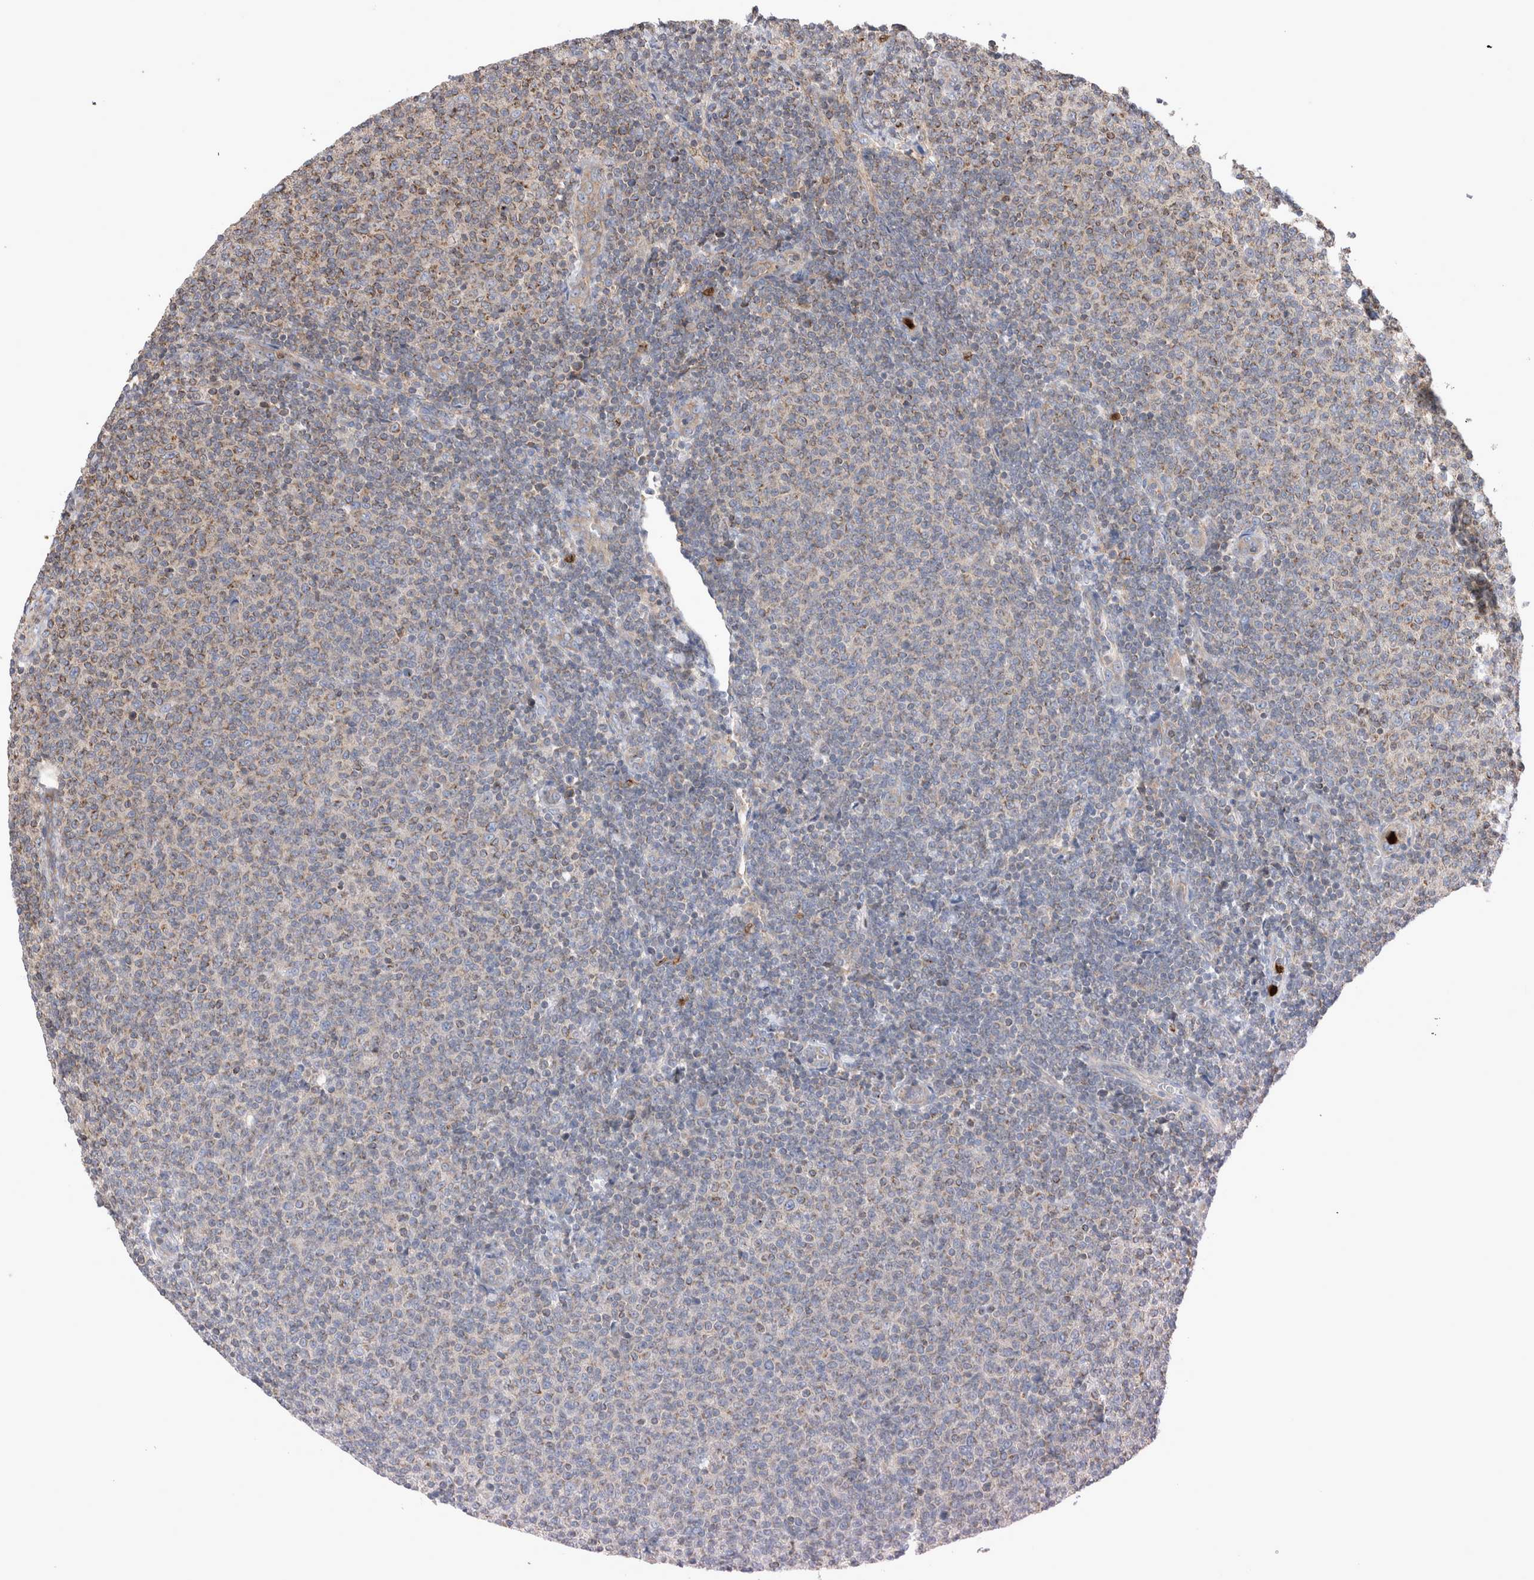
{"staining": {"intensity": "weak", "quantity": "25%-75%", "location": "cytoplasmic/membranous"}, "tissue": "lymphoma", "cell_type": "Tumor cells", "image_type": "cancer", "snomed": [{"axis": "morphology", "description": "Malignant lymphoma, non-Hodgkin's type, Low grade"}, {"axis": "topography", "description": "Lymph node"}], "caption": "Protein analysis of low-grade malignant lymphoma, non-Hodgkin's type tissue exhibits weak cytoplasmic/membranous positivity in about 25%-75% of tumor cells. (brown staining indicates protein expression, while blue staining denotes nuclei).", "gene": "NXT2", "patient": {"sex": "male", "age": 66}}